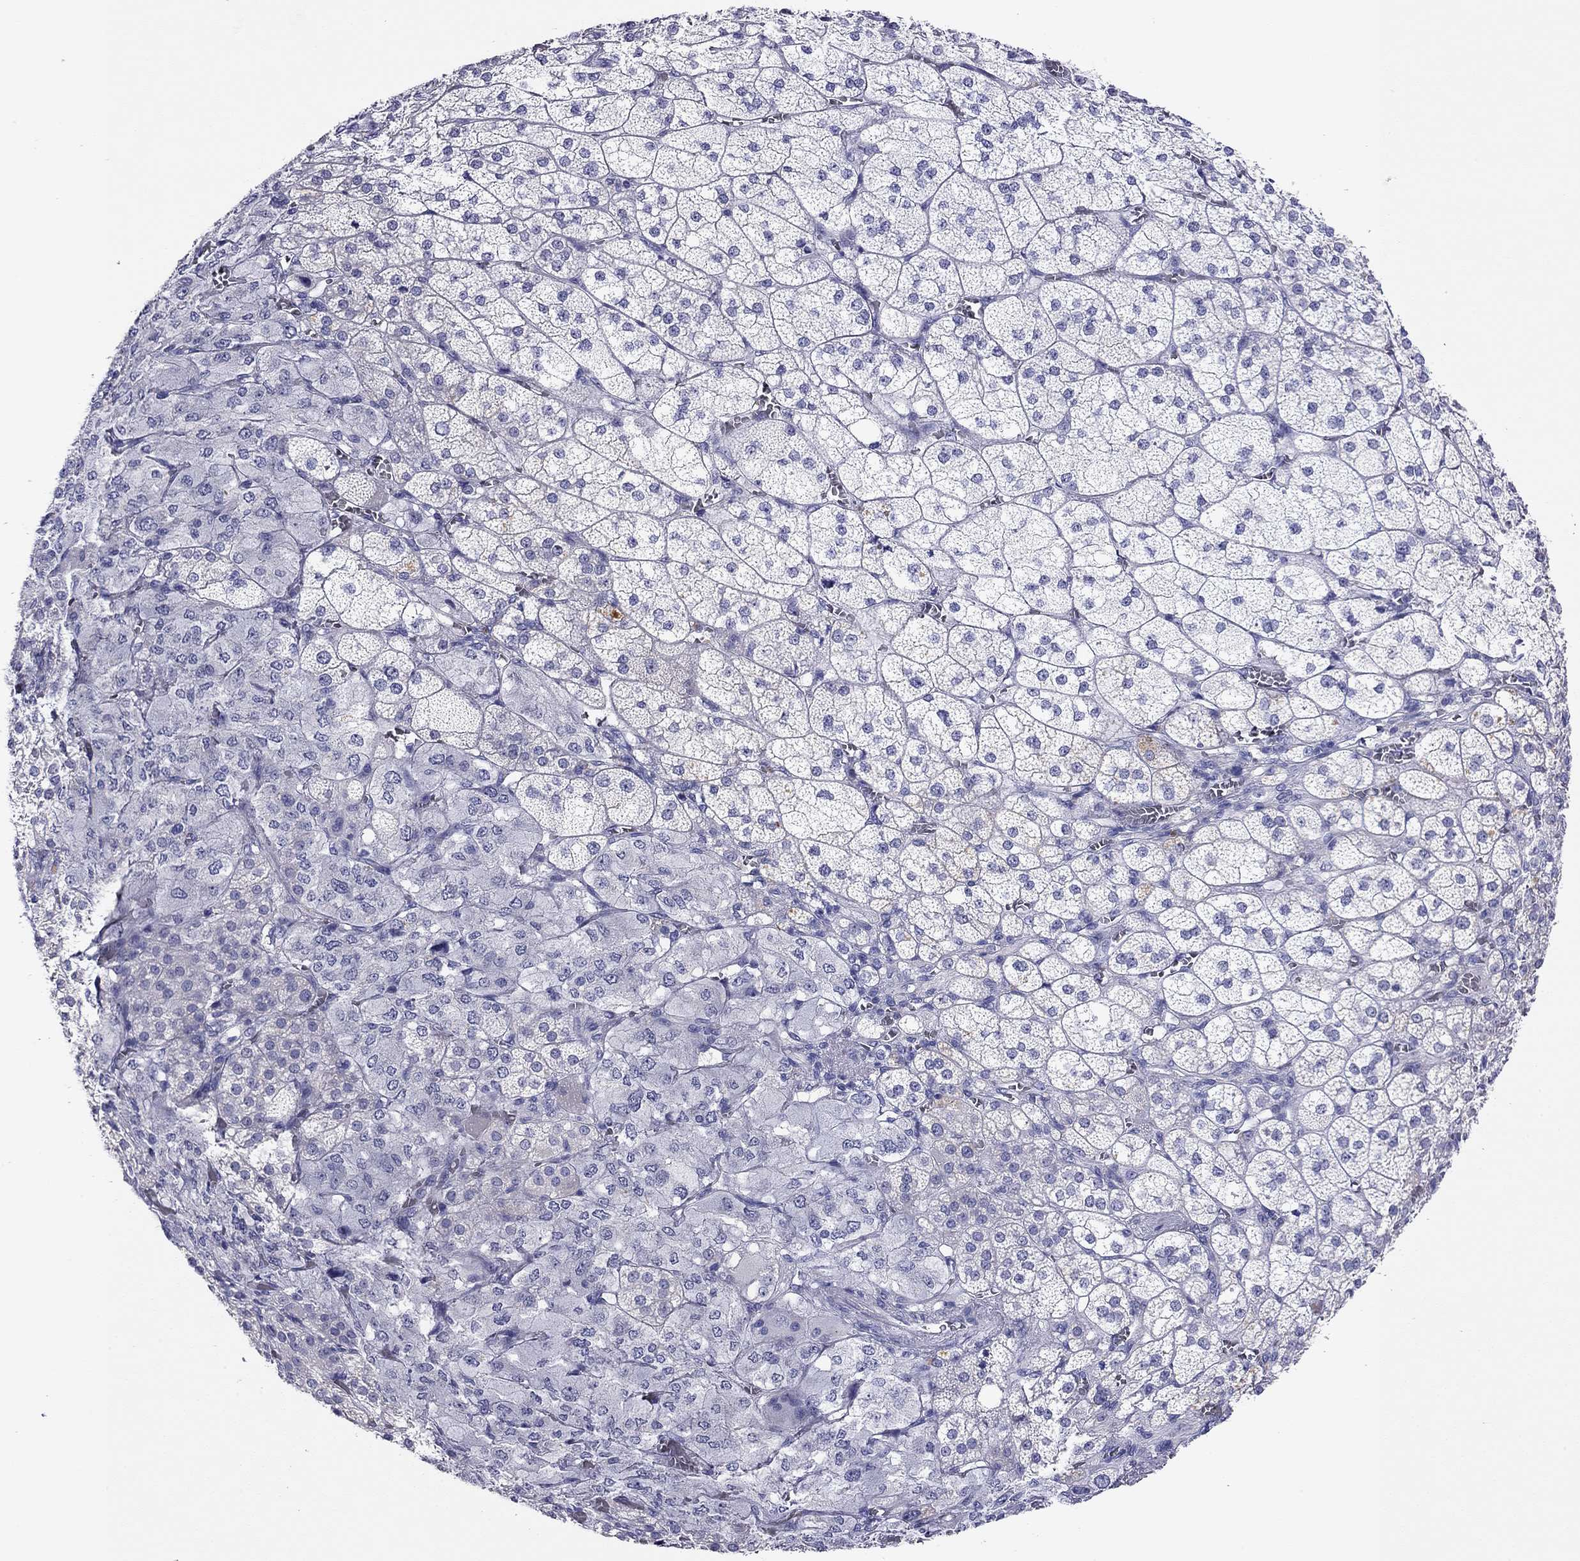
{"staining": {"intensity": "negative", "quantity": "none", "location": "none"}, "tissue": "adrenal gland", "cell_type": "Glandular cells", "image_type": "normal", "snomed": [{"axis": "morphology", "description": "Normal tissue, NOS"}, {"axis": "topography", "description": "Adrenal gland"}], "caption": "Image shows no protein positivity in glandular cells of normal adrenal gland. Nuclei are stained in blue.", "gene": "CAPNS2", "patient": {"sex": "female", "age": 60}}